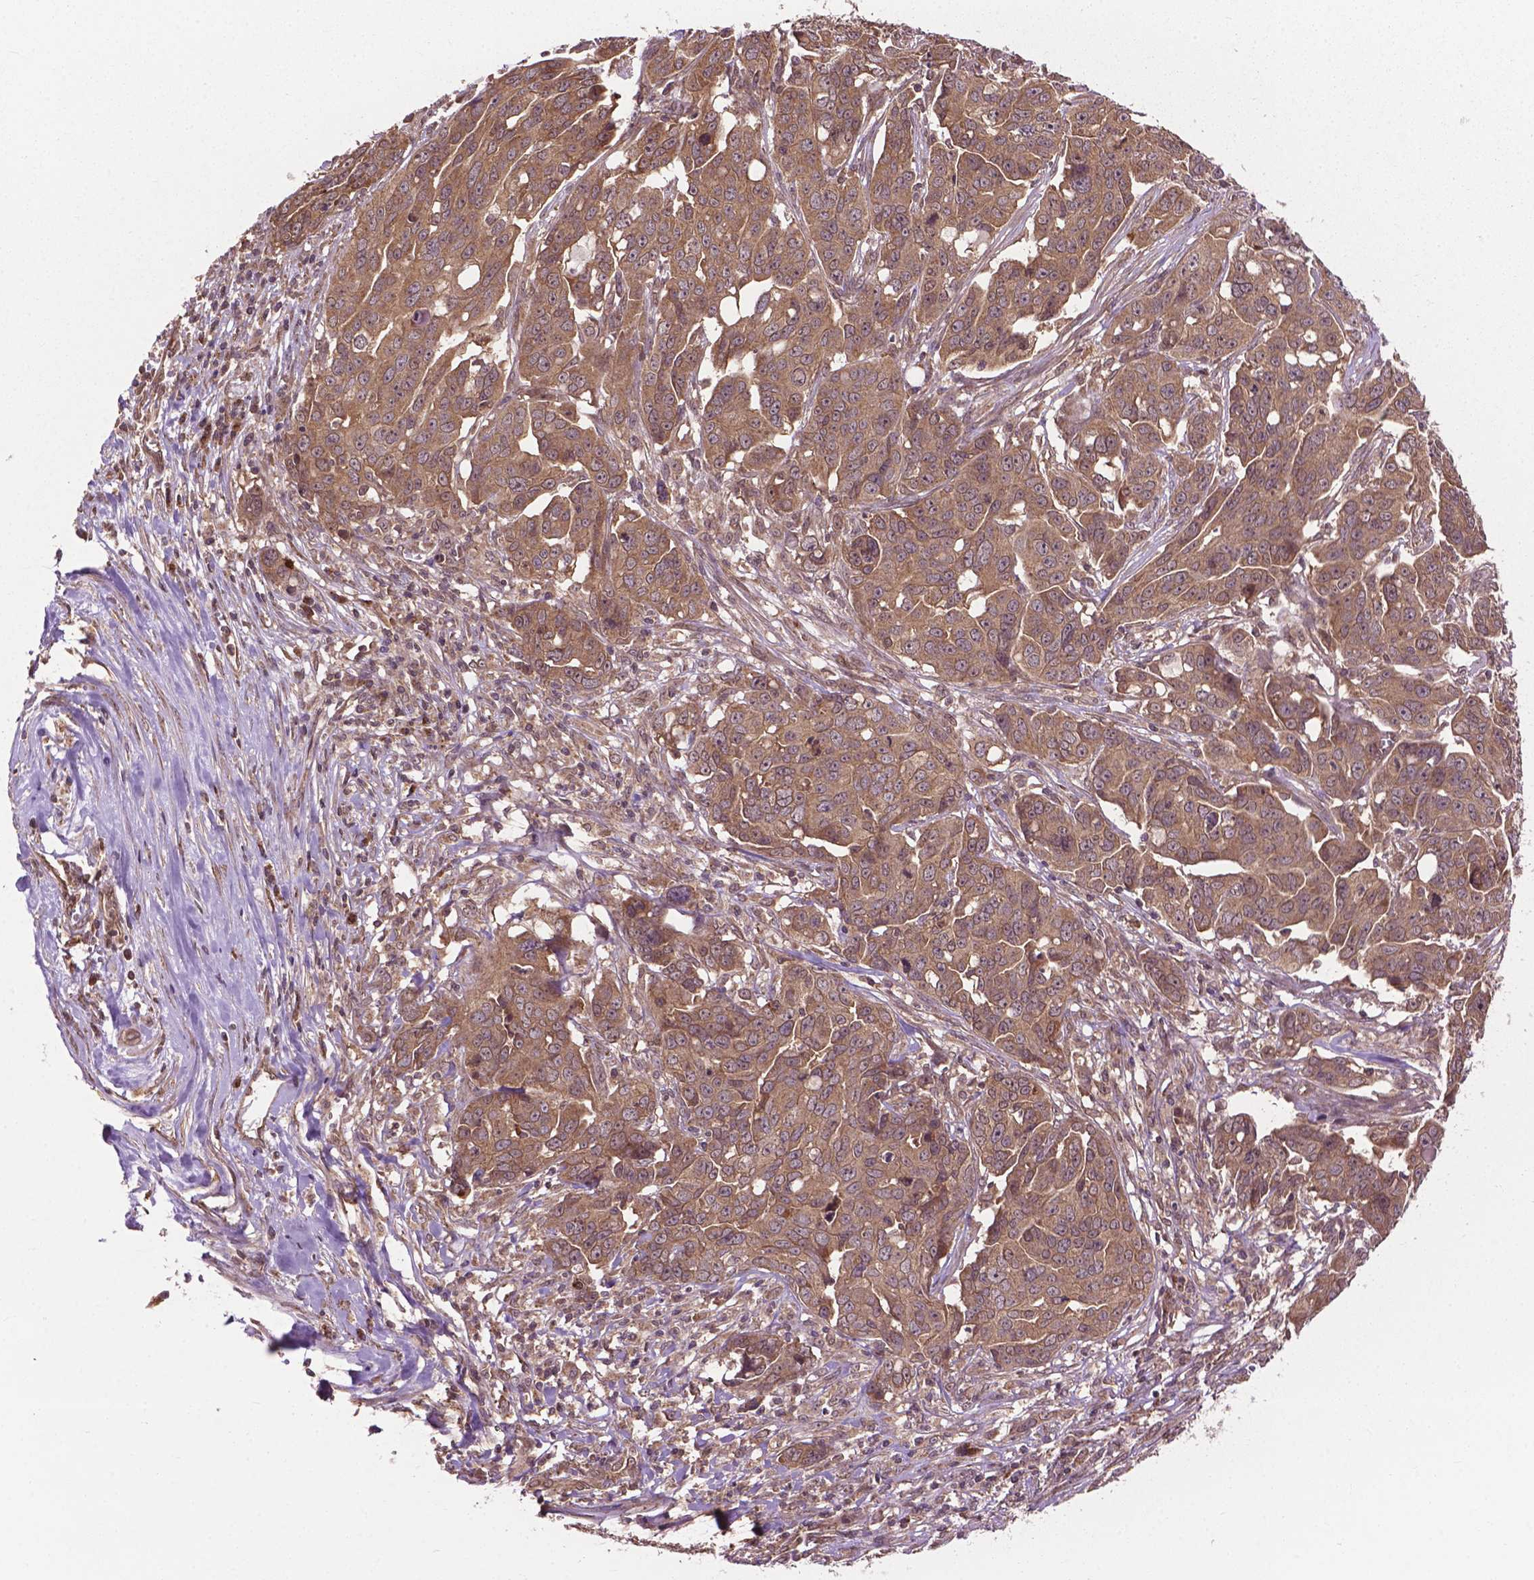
{"staining": {"intensity": "moderate", "quantity": ">75%", "location": "cytoplasmic/membranous"}, "tissue": "ovarian cancer", "cell_type": "Tumor cells", "image_type": "cancer", "snomed": [{"axis": "morphology", "description": "Carcinoma, endometroid"}, {"axis": "topography", "description": "Ovary"}], "caption": "Ovarian cancer (endometroid carcinoma) stained with a protein marker exhibits moderate staining in tumor cells.", "gene": "PPP1CB", "patient": {"sex": "female", "age": 78}}